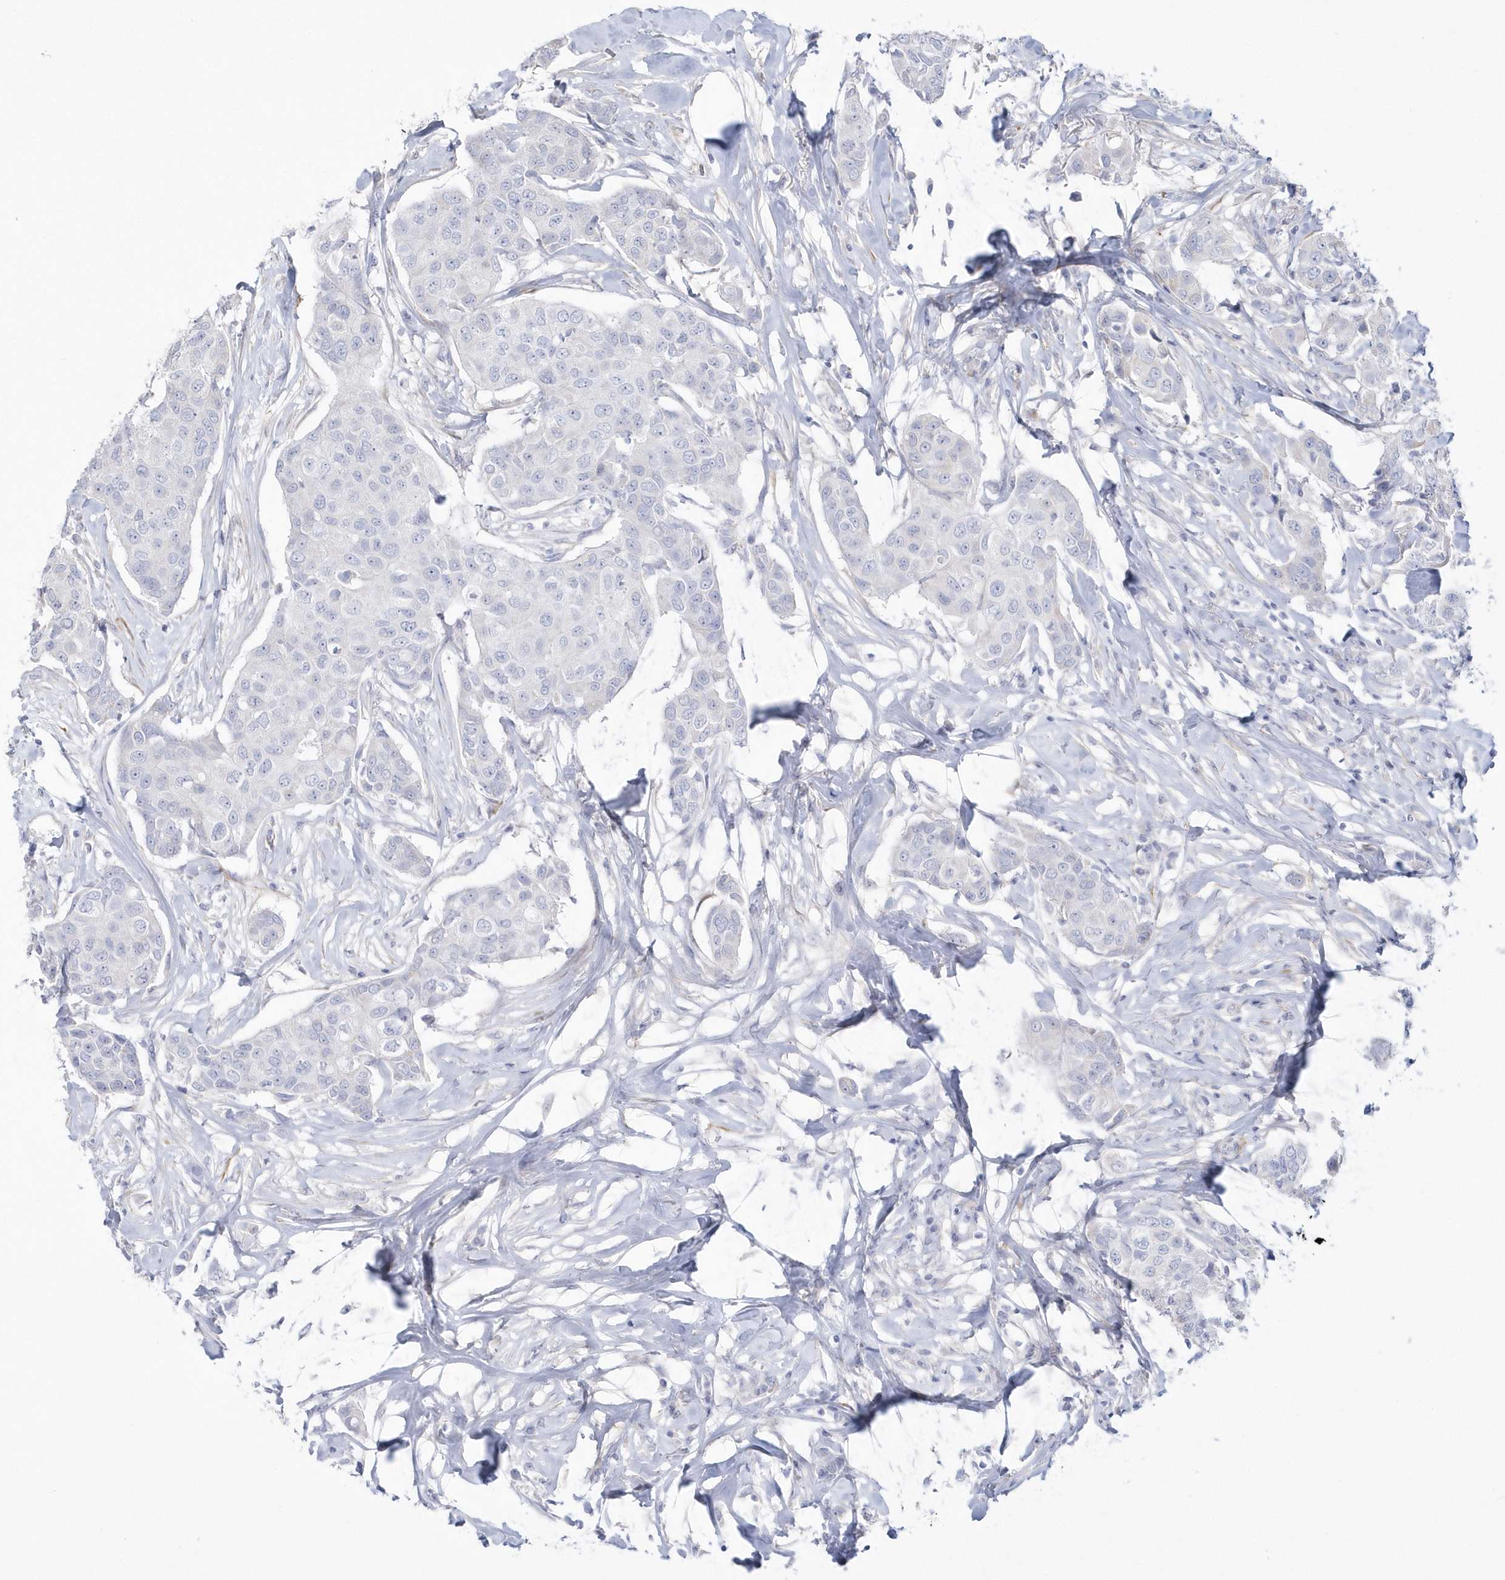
{"staining": {"intensity": "negative", "quantity": "none", "location": "none"}, "tissue": "breast cancer", "cell_type": "Tumor cells", "image_type": "cancer", "snomed": [{"axis": "morphology", "description": "Duct carcinoma"}, {"axis": "topography", "description": "Breast"}], "caption": "Immunohistochemical staining of breast invasive ductal carcinoma demonstrates no significant staining in tumor cells. The staining is performed using DAB brown chromogen with nuclei counter-stained in using hematoxylin.", "gene": "WDR27", "patient": {"sex": "female", "age": 80}}